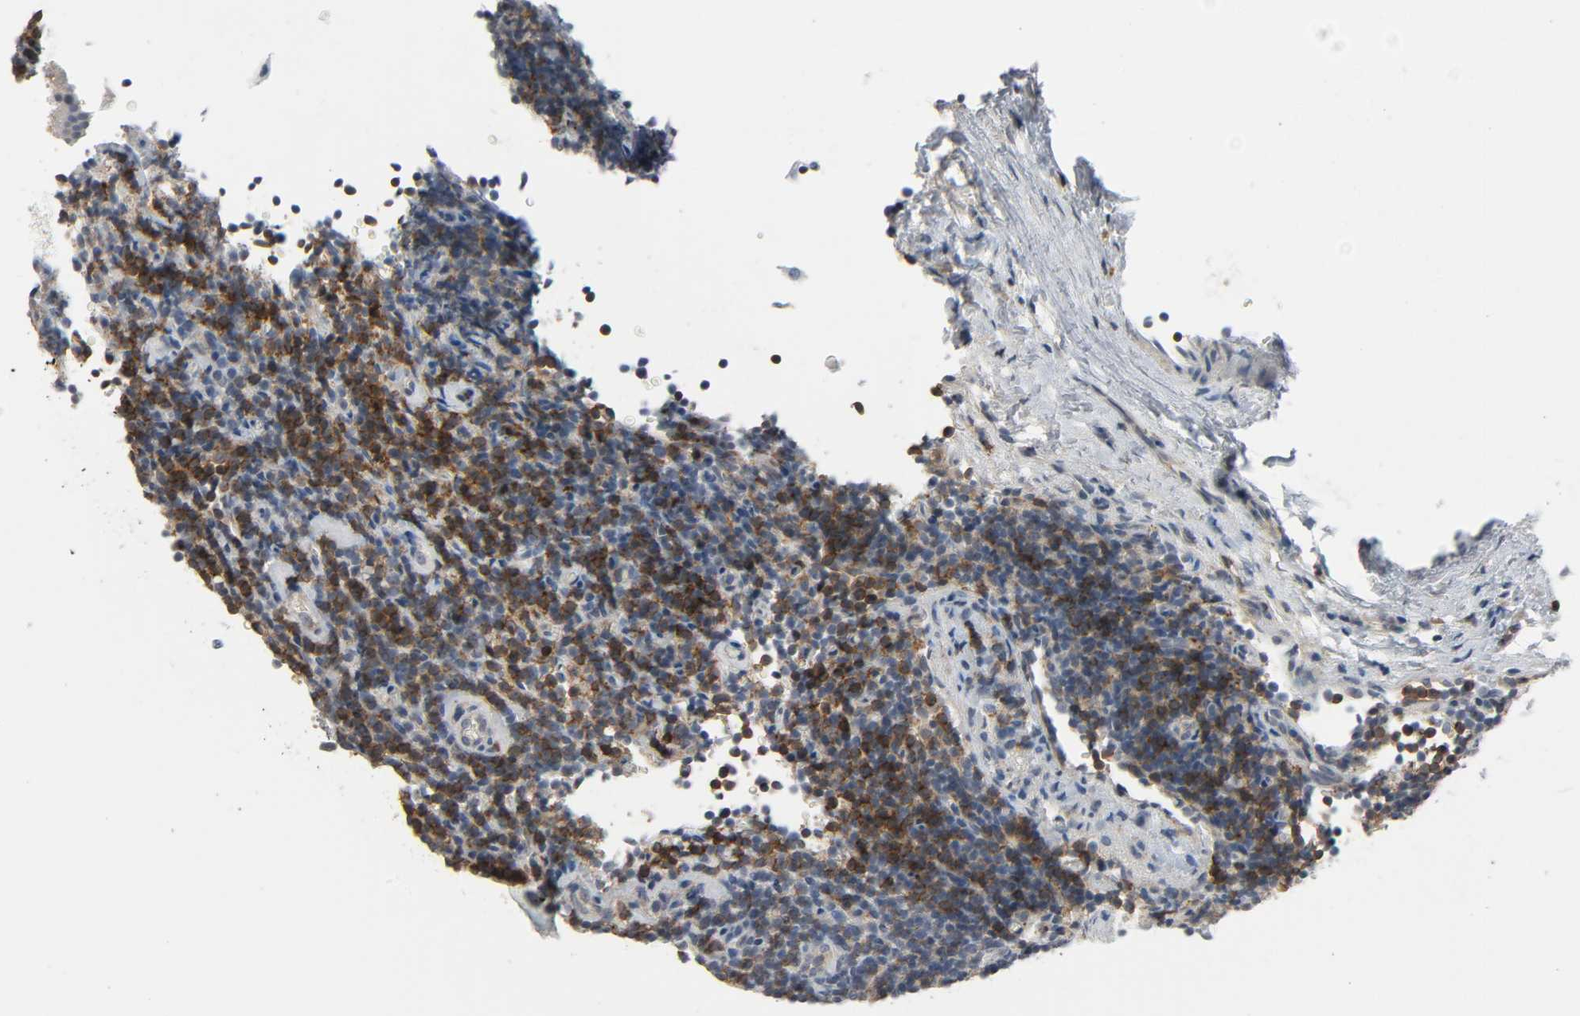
{"staining": {"intensity": "negative", "quantity": "none", "location": "none"}, "tissue": "lymphoma", "cell_type": "Tumor cells", "image_type": "cancer", "snomed": [{"axis": "morphology", "description": "Malignant lymphoma, non-Hodgkin's type, Low grade"}, {"axis": "topography", "description": "Lymph node"}], "caption": "IHC micrograph of lymphoma stained for a protein (brown), which reveals no expression in tumor cells. (DAB immunohistochemistry, high magnification).", "gene": "CD4", "patient": {"sex": "male", "age": 70}}